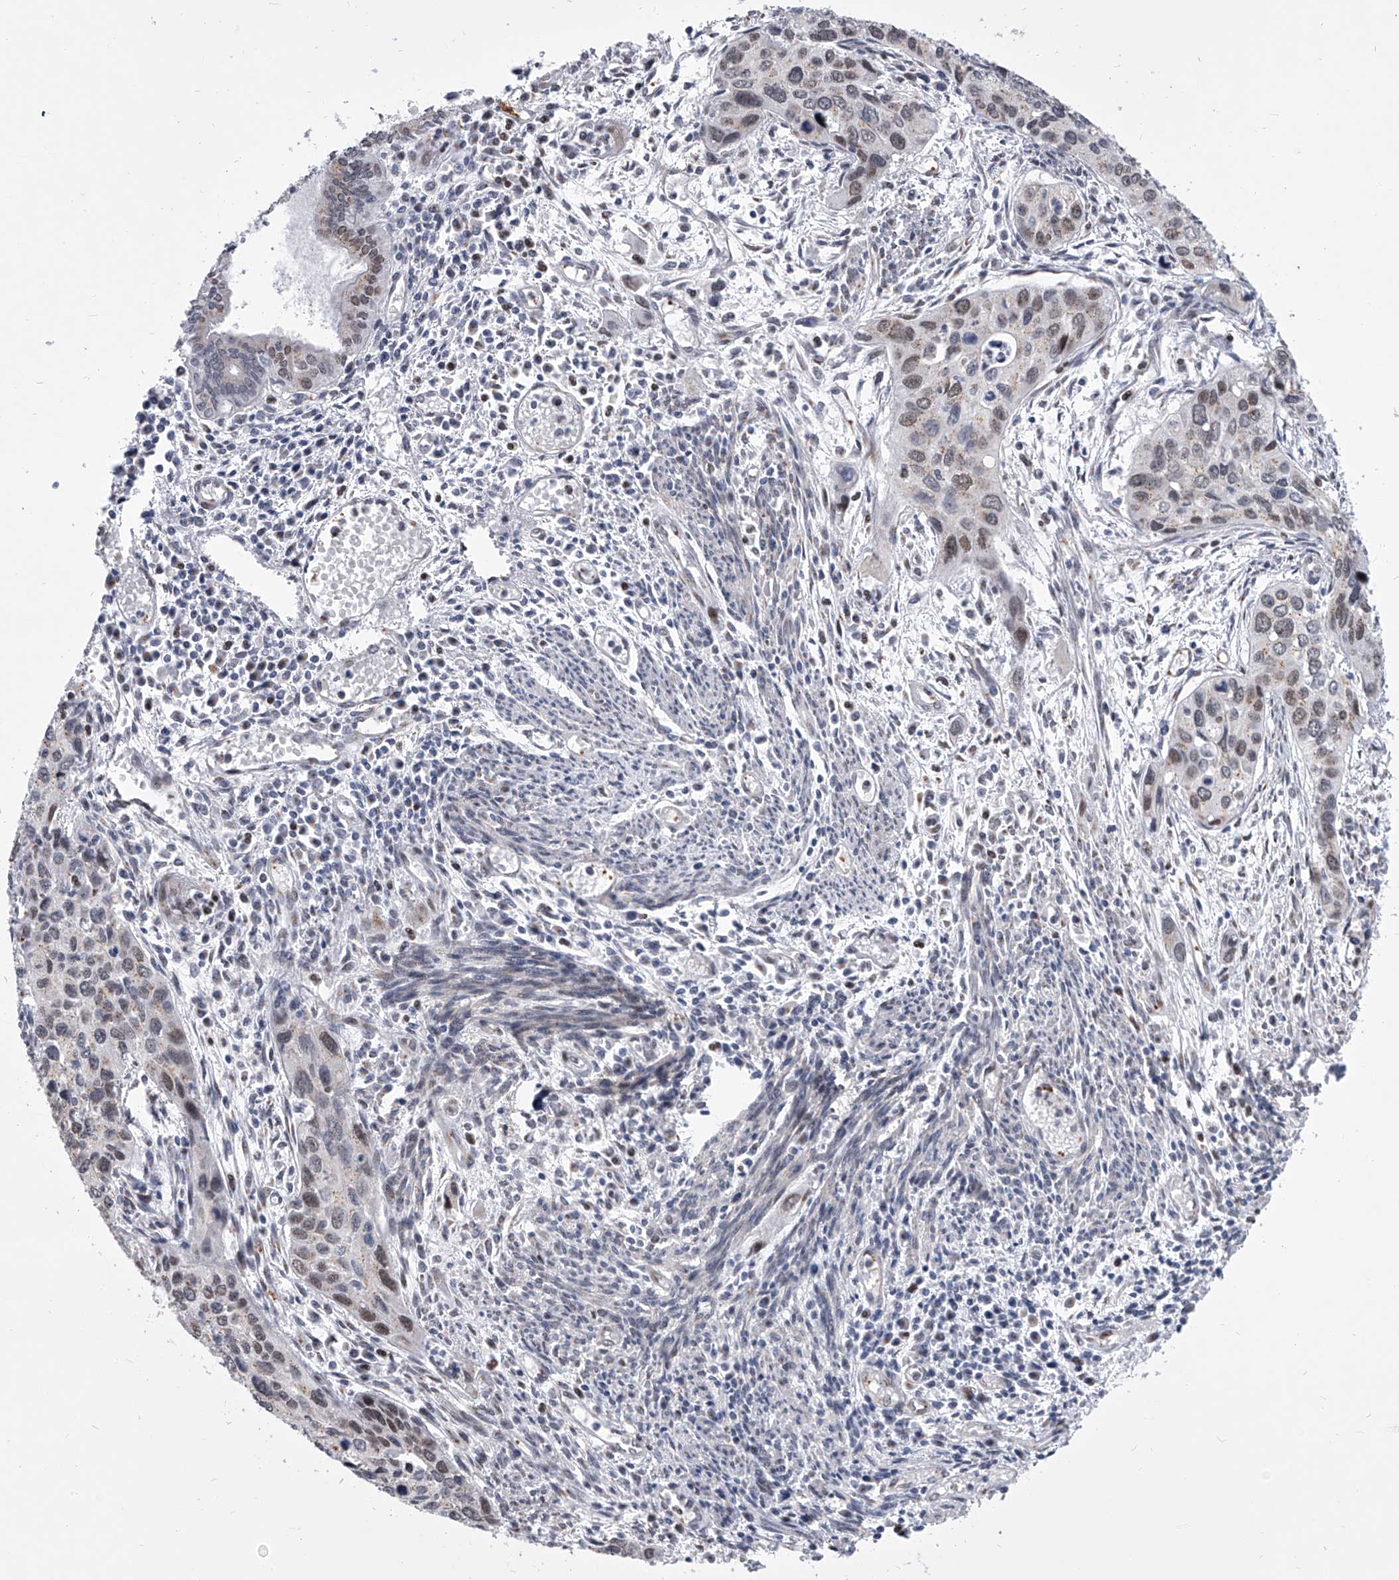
{"staining": {"intensity": "weak", "quantity": "25%-75%", "location": "nuclear"}, "tissue": "cervical cancer", "cell_type": "Tumor cells", "image_type": "cancer", "snomed": [{"axis": "morphology", "description": "Squamous cell carcinoma, NOS"}, {"axis": "topography", "description": "Cervix"}], "caption": "Protein staining of cervical squamous cell carcinoma tissue demonstrates weak nuclear expression in approximately 25%-75% of tumor cells.", "gene": "EVA1C", "patient": {"sex": "female", "age": 55}}